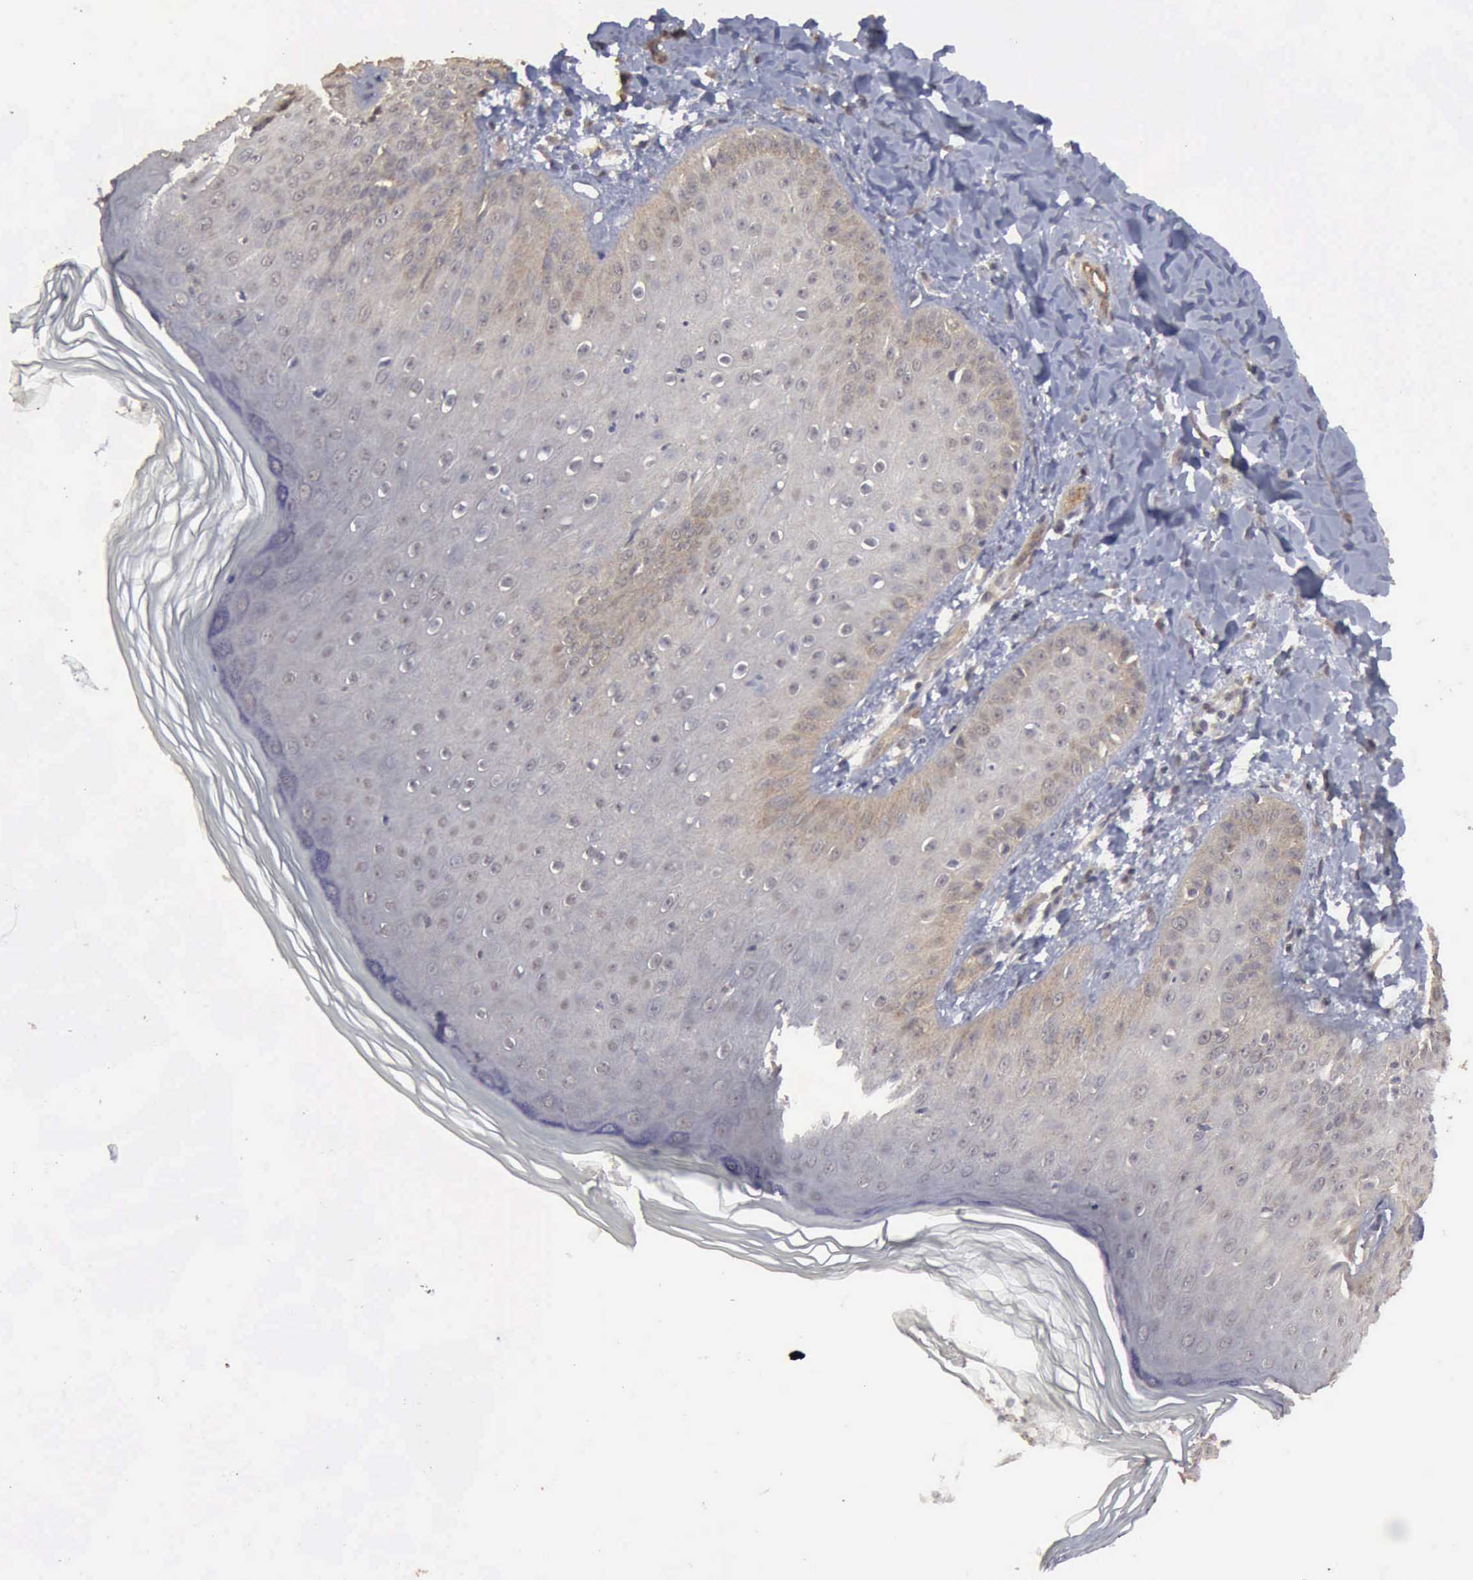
{"staining": {"intensity": "weak", "quantity": "<25%", "location": "cytoplasmic/membranous"}, "tissue": "skin", "cell_type": "Epidermal cells", "image_type": "normal", "snomed": [{"axis": "morphology", "description": "Normal tissue, NOS"}, {"axis": "morphology", "description": "Inflammation, NOS"}, {"axis": "topography", "description": "Soft tissue"}, {"axis": "topography", "description": "Anal"}], "caption": "DAB (3,3'-diaminobenzidine) immunohistochemical staining of normal skin exhibits no significant staining in epidermal cells. The staining is performed using DAB brown chromogen with nuclei counter-stained in using hematoxylin.", "gene": "CRKL", "patient": {"sex": "female", "age": 15}}